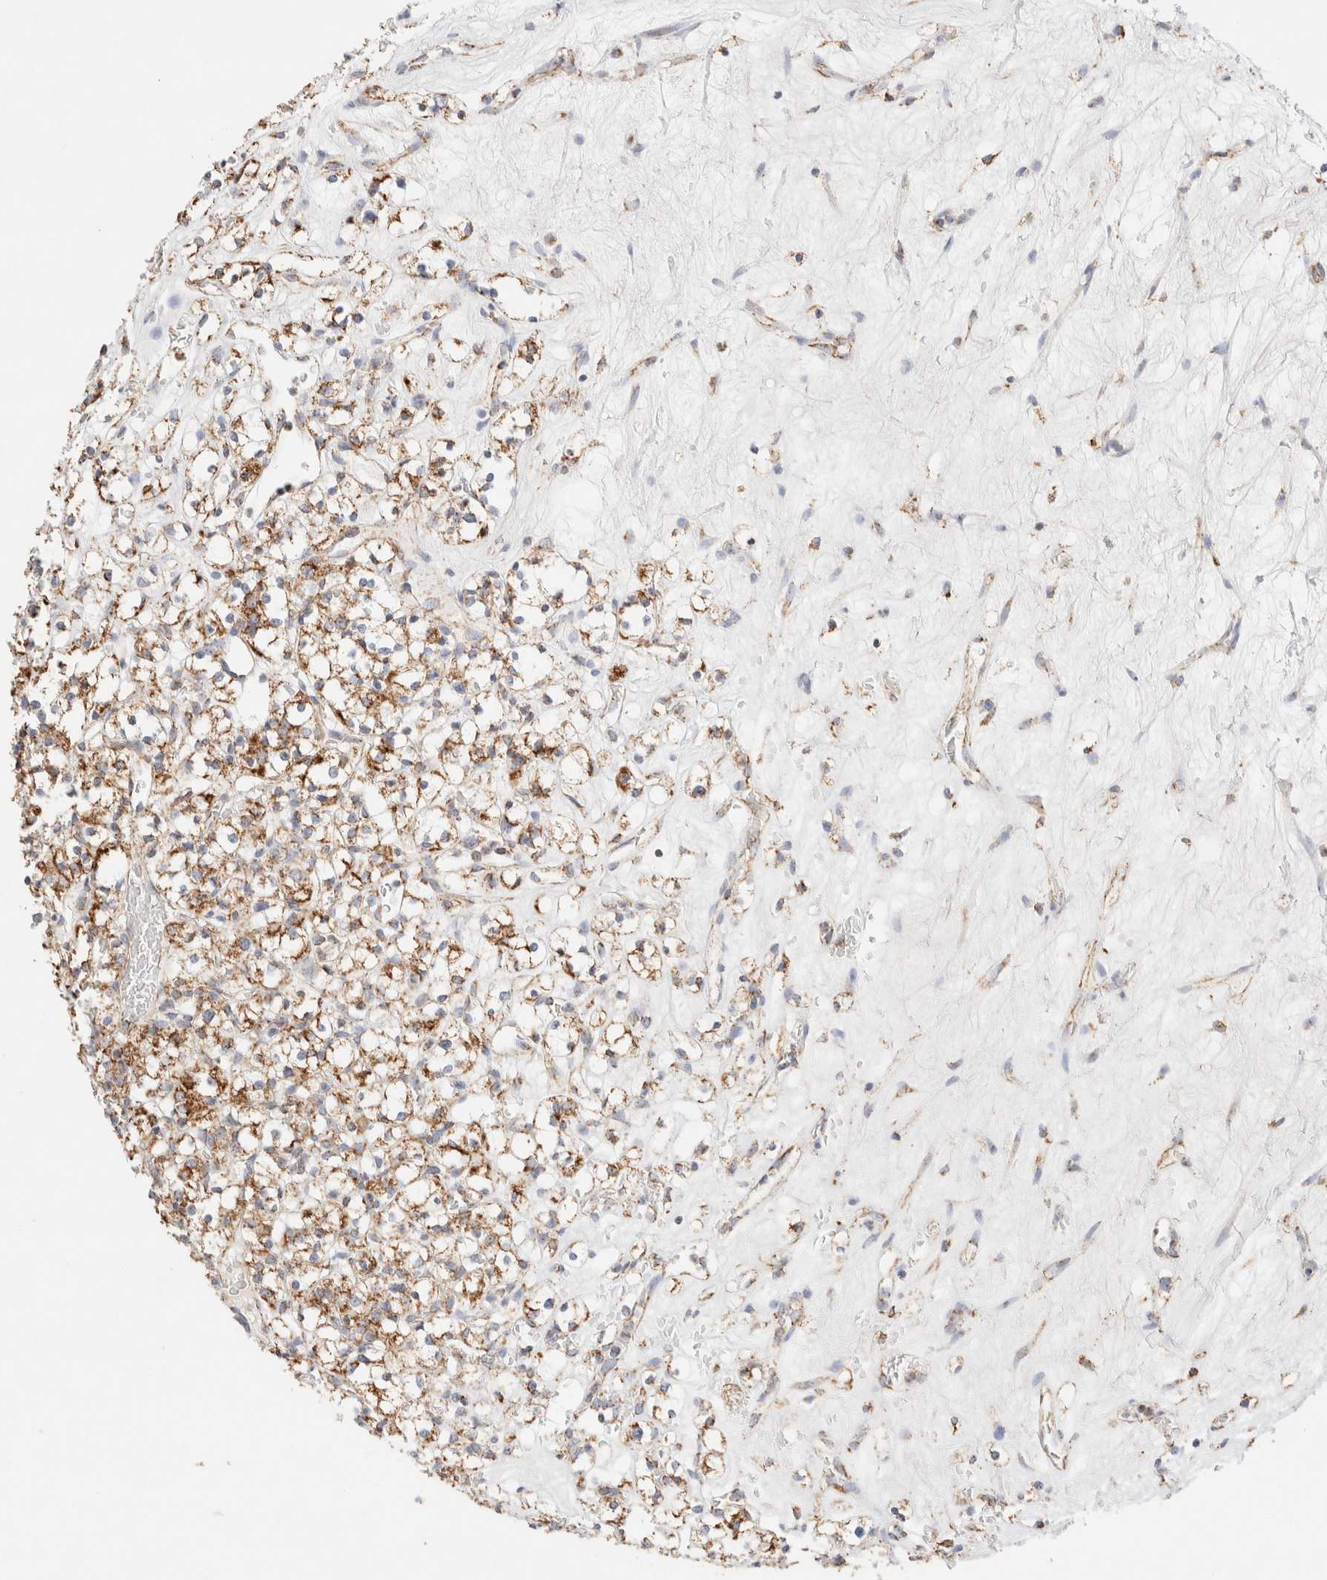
{"staining": {"intensity": "strong", "quantity": ">75%", "location": "cytoplasmic/membranous"}, "tissue": "renal cancer", "cell_type": "Tumor cells", "image_type": "cancer", "snomed": [{"axis": "morphology", "description": "Normal tissue, NOS"}, {"axis": "morphology", "description": "Adenocarcinoma, NOS"}, {"axis": "topography", "description": "Kidney"}], "caption": "DAB (3,3'-diaminobenzidine) immunohistochemical staining of renal cancer exhibits strong cytoplasmic/membranous protein positivity in approximately >75% of tumor cells.", "gene": "PHB2", "patient": {"sex": "female", "age": 72}}